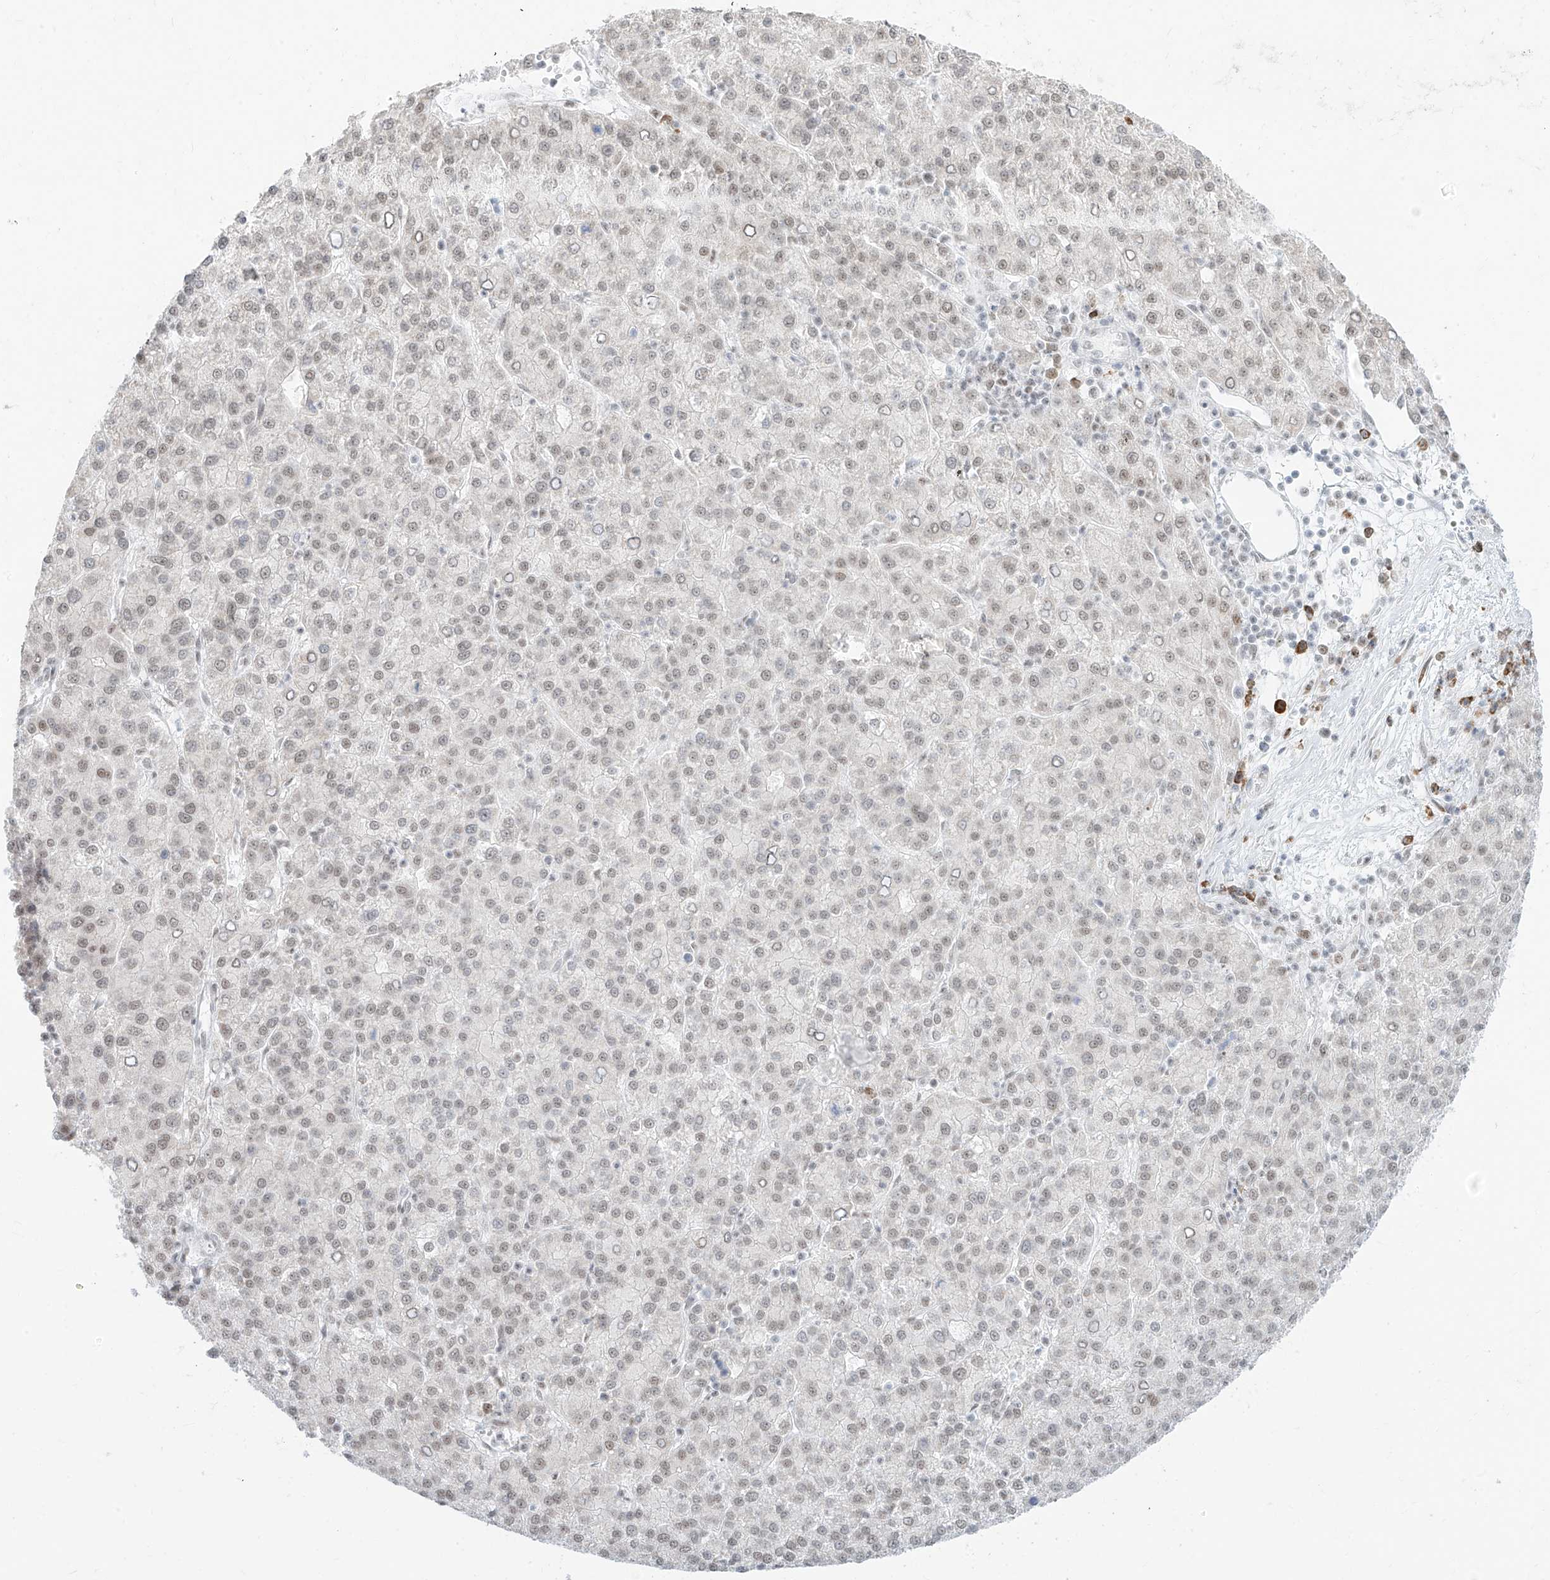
{"staining": {"intensity": "weak", "quantity": "<25%", "location": "nuclear"}, "tissue": "liver cancer", "cell_type": "Tumor cells", "image_type": "cancer", "snomed": [{"axis": "morphology", "description": "Carcinoma, Hepatocellular, NOS"}, {"axis": "topography", "description": "Liver"}], "caption": "Liver cancer (hepatocellular carcinoma) stained for a protein using immunohistochemistry demonstrates no expression tumor cells.", "gene": "SUPT5H", "patient": {"sex": "female", "age": 58}}